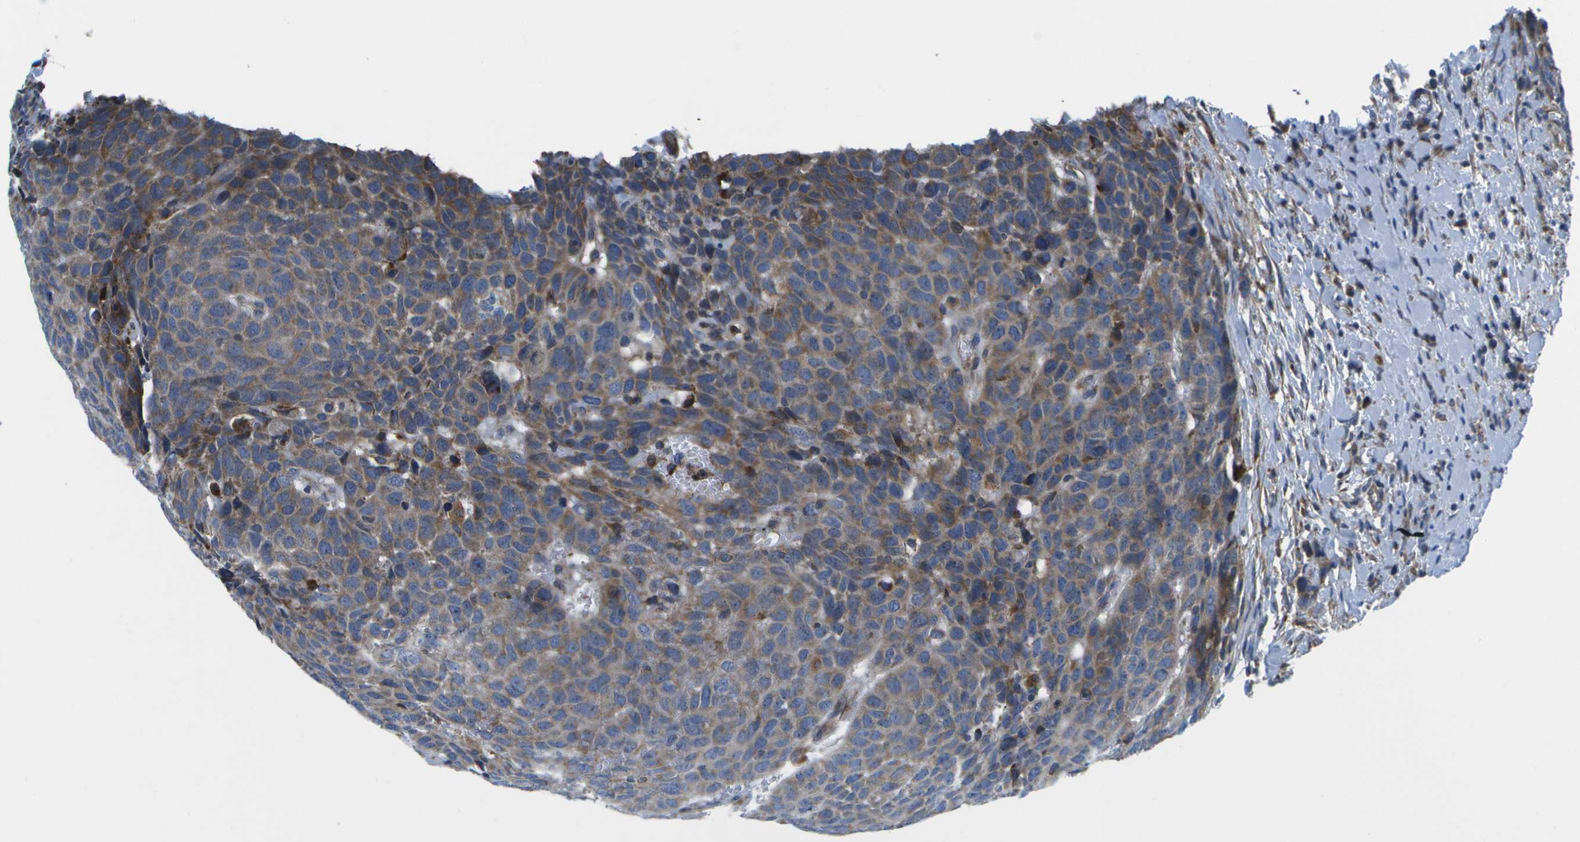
{"staining": {"intensity": "moderate", "quantity": "25%-75%", "location": "cytoplasmic/membranous"}, "tissue": "head and neck cancer", "cell_type": "Tumor cells", "image_type": "cancer", "snomed": [{"axis": "morphology", "description": "Squamous cell carcinoma, NOS"}, {"axis": "topography", "description": "Head-Neck"}], "caption": "Protein expression analysis of head and neck cancer (squamous cell carcinoma) displays moderate cytoplasmic/membranous expression in about 25%-75% of tumor cells.", "gene": "GDF5", "patient": {"sex": "male", "age": 66}}